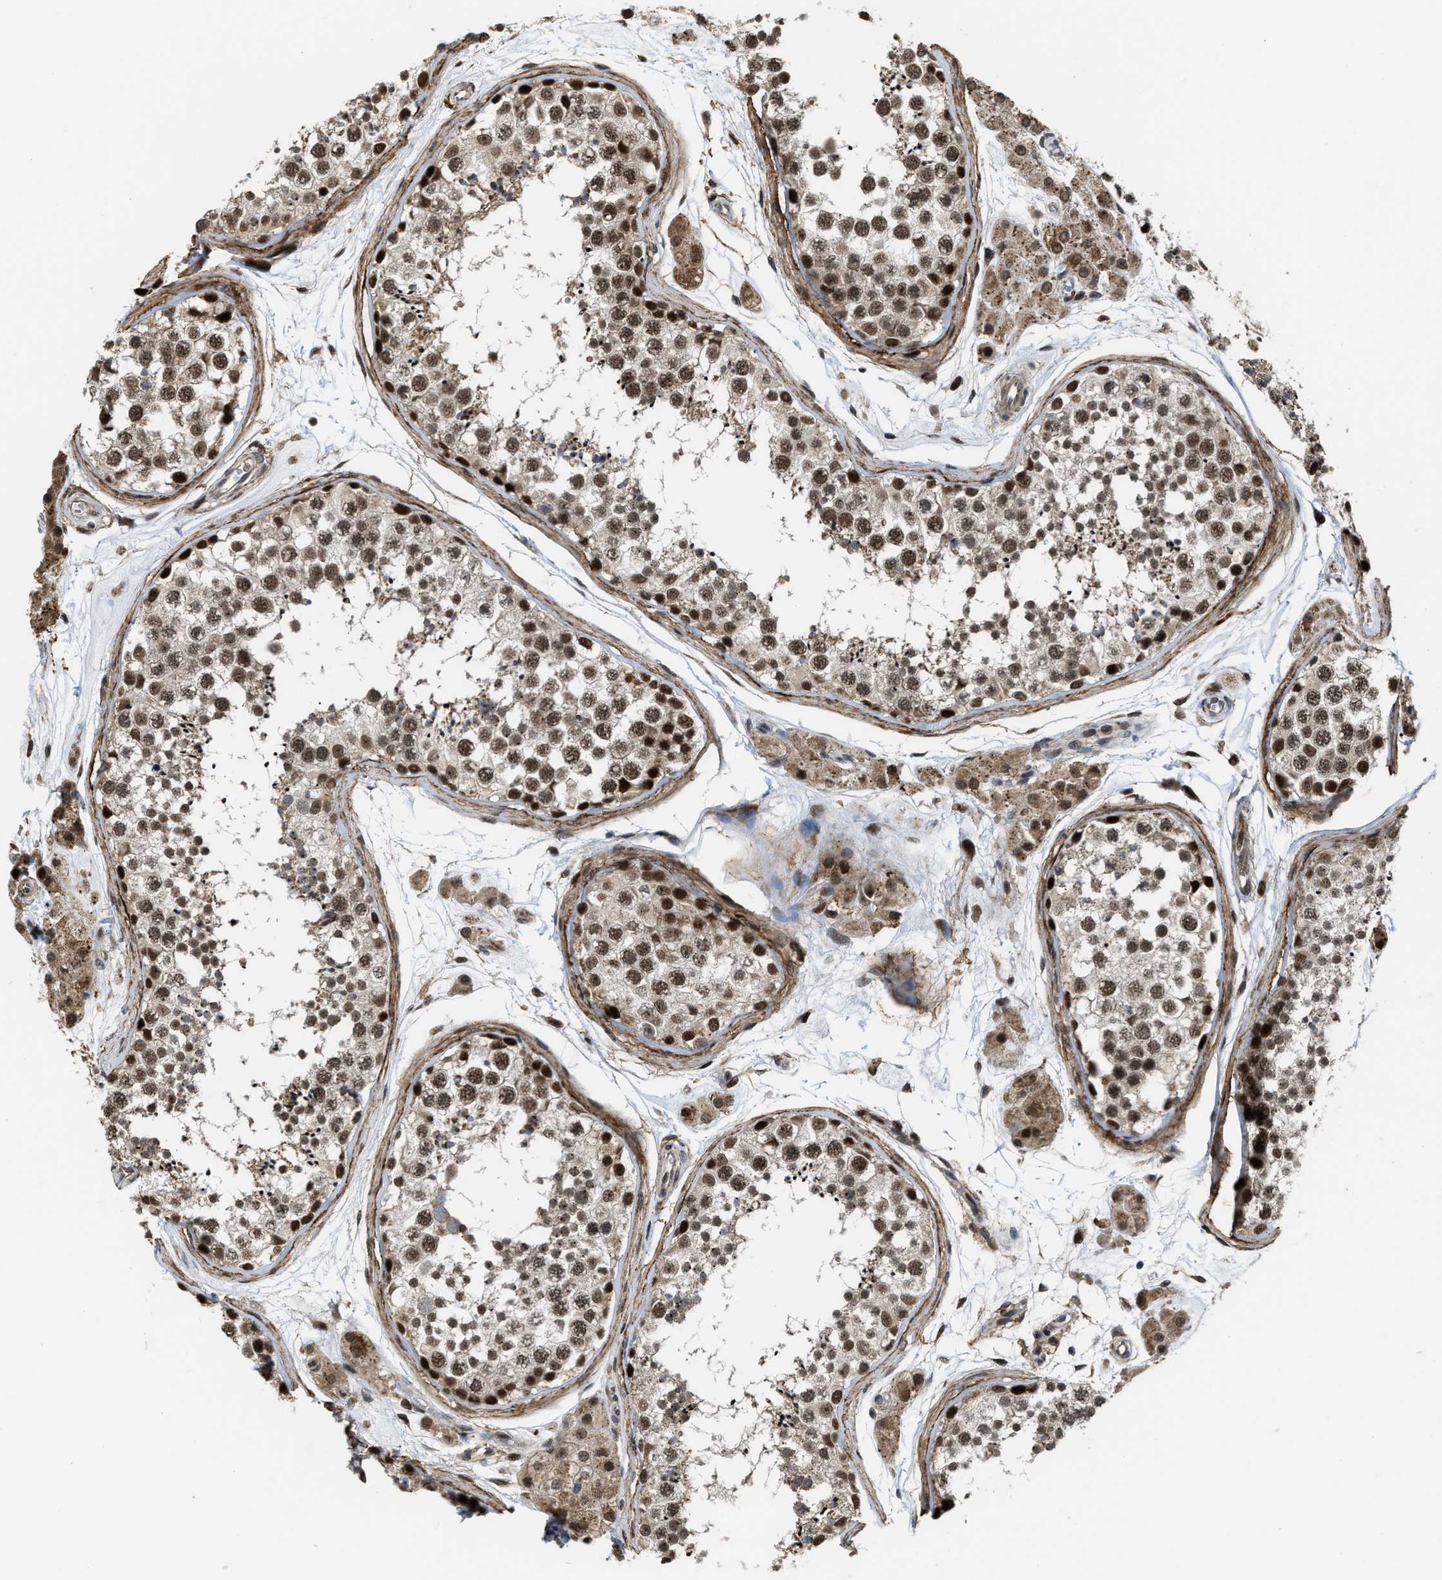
{"staining": {"intensity": "strong", "quantity": "25%-75%", "location": "cytoplasmic/membranous,nuclear"}, "tissue": "testis", "cell_type": "Cells in seminiferous ducts", "image_type": "normal", "snomed": [{"axis": "morphology", "description": "Normal tissue, NOS"}, {"axis": "topography", "description": "Testis"}], "caption": "DAB immunohistochemical staining of benign testis demonstrates strong cytoplasmic/membranous,nuclear protein expression in approximately 25%-75% of cells in seminiferous ducts.", "gene": "ZNF250", "patient": {"sex": "male", "age": 56}}